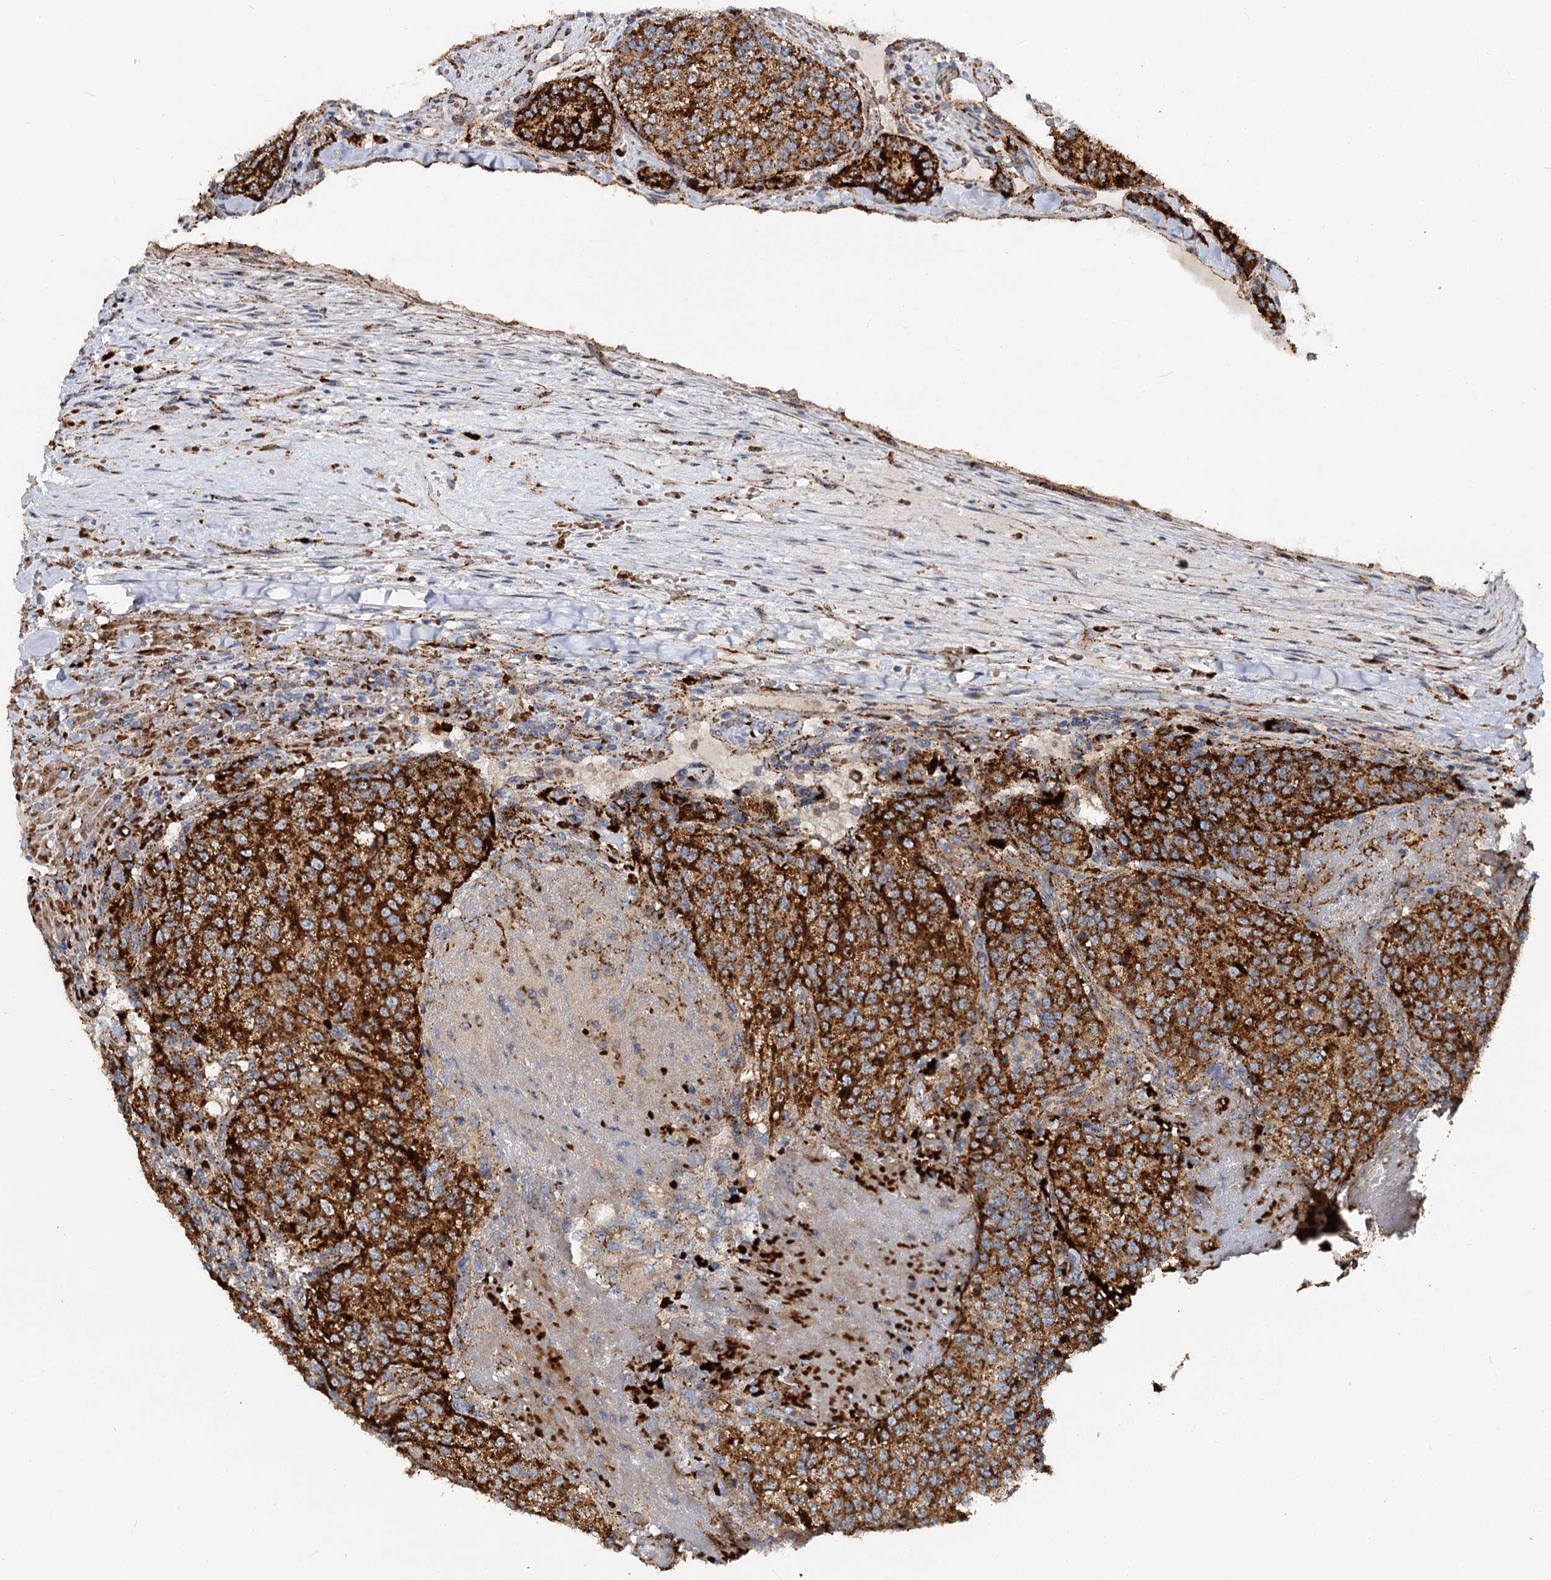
{"staining": {"intensity": "strong", "quantity": ">75%", "location": "cytoplasmic/membranous"}, "tissue": "renal cancer", "cell_type": "Tumor cells", "image_type": "cancer", "snomed": [{"axis": "morphology", "description": "Adenocarcinoma, NOS"}, {"axis": "topography", "description": "Kidney"}], "caption": "Adenocarcinoma (renal) stained with a protein marker shows strong staining in tumor cells.", "gene": "GBA1", "patient": {"sex": "female", "age": 63}}